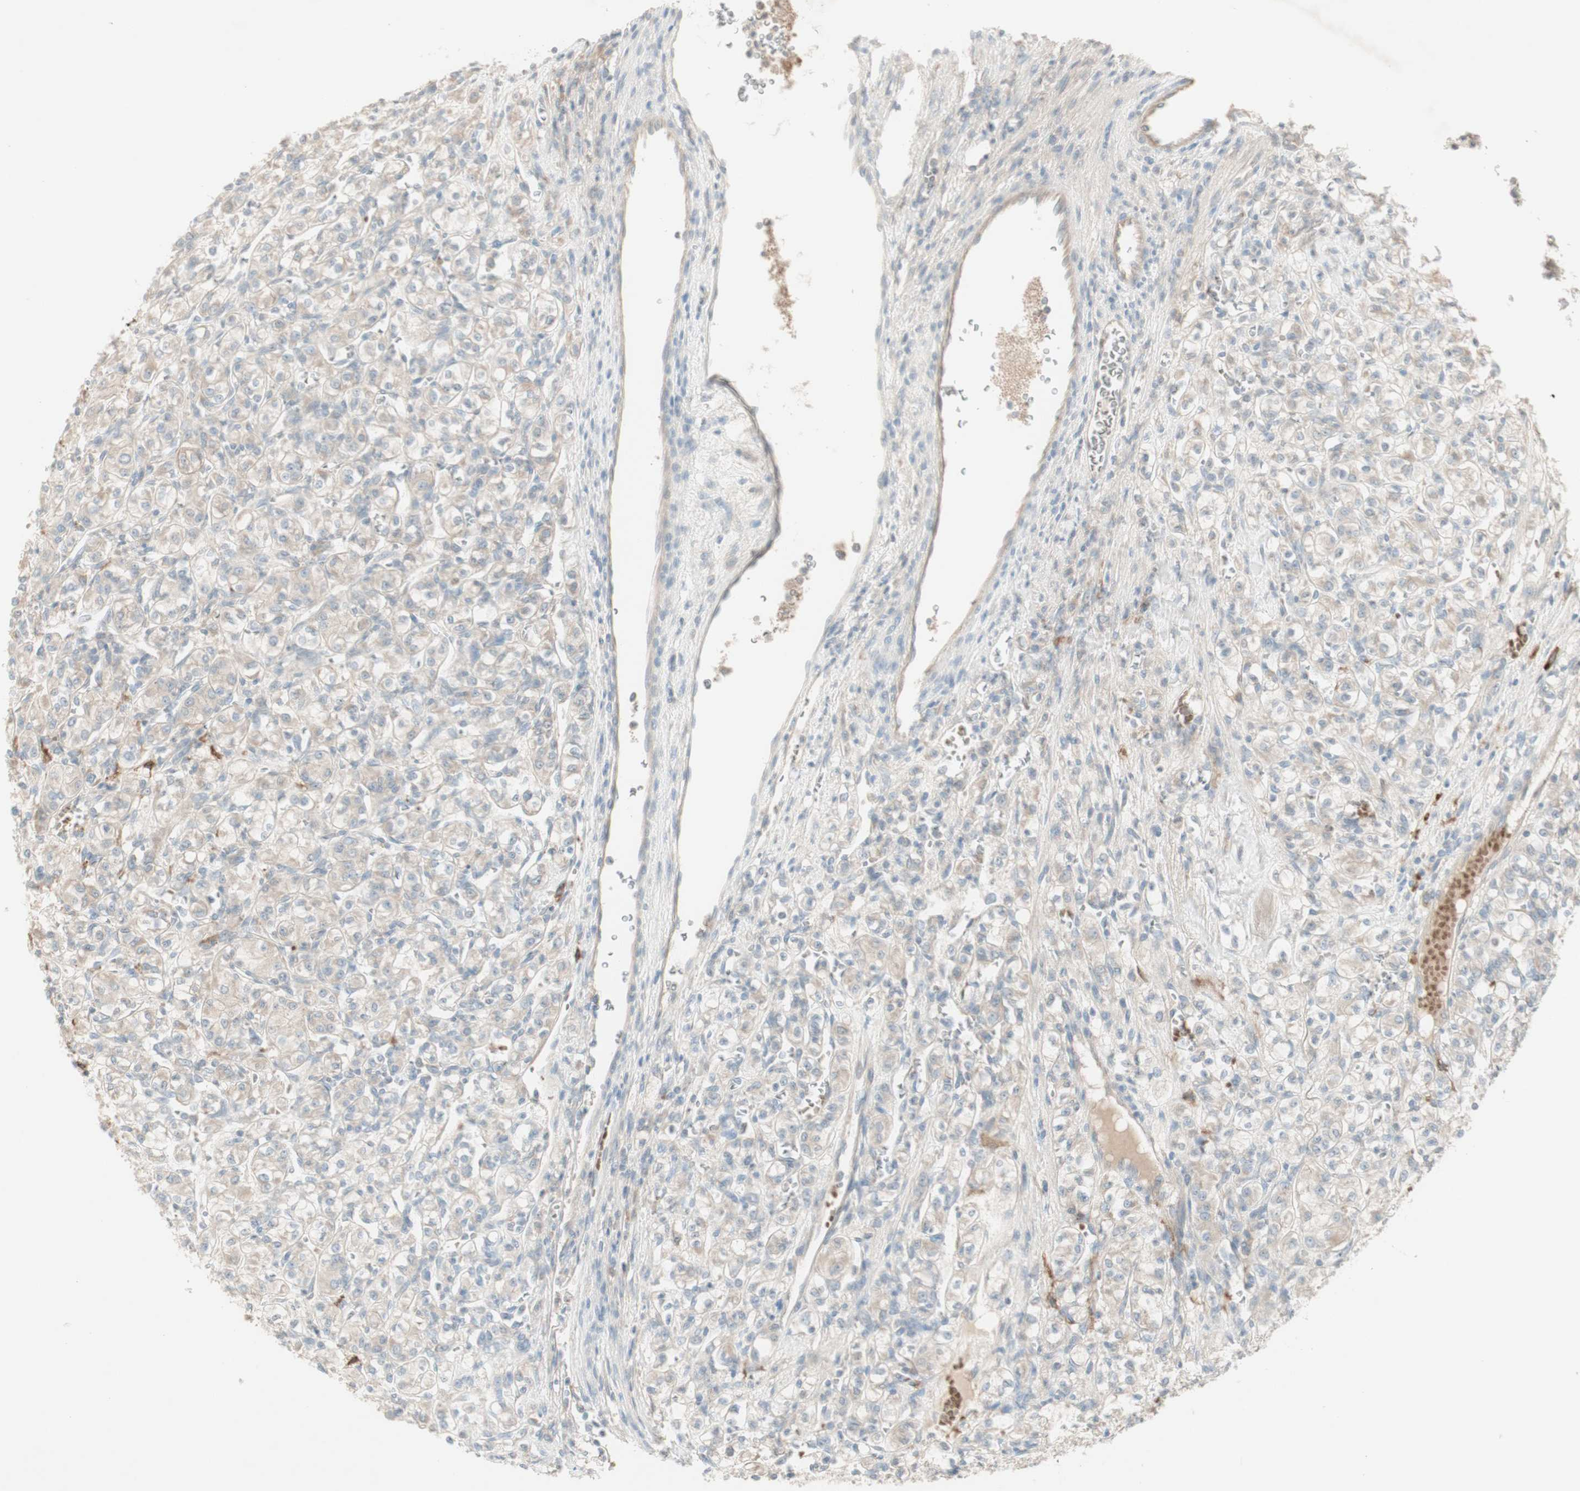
{"staining": {"intensity": "weak", "quantity": "25%-75%", "location": "cytoplasmic/membranous"}, "tissue": "renal cancer", "cell_type": "Tumor cells", "image_type": "cancer", "snomed": [{"axis": "morphology", "description": "Adenocarcinoma, NOS"}, {"axis": "topography", "description": "Kidney"}], "caption": "A brown stain labels weak cytoplasmic/membranous staining of a protein in human renal cancer tumor cells. (brown staining indicates protein expression, while blue staining denotes nuclei).", "gene": "PTGER4", "patient": {"sex": "male", "age": 77}}